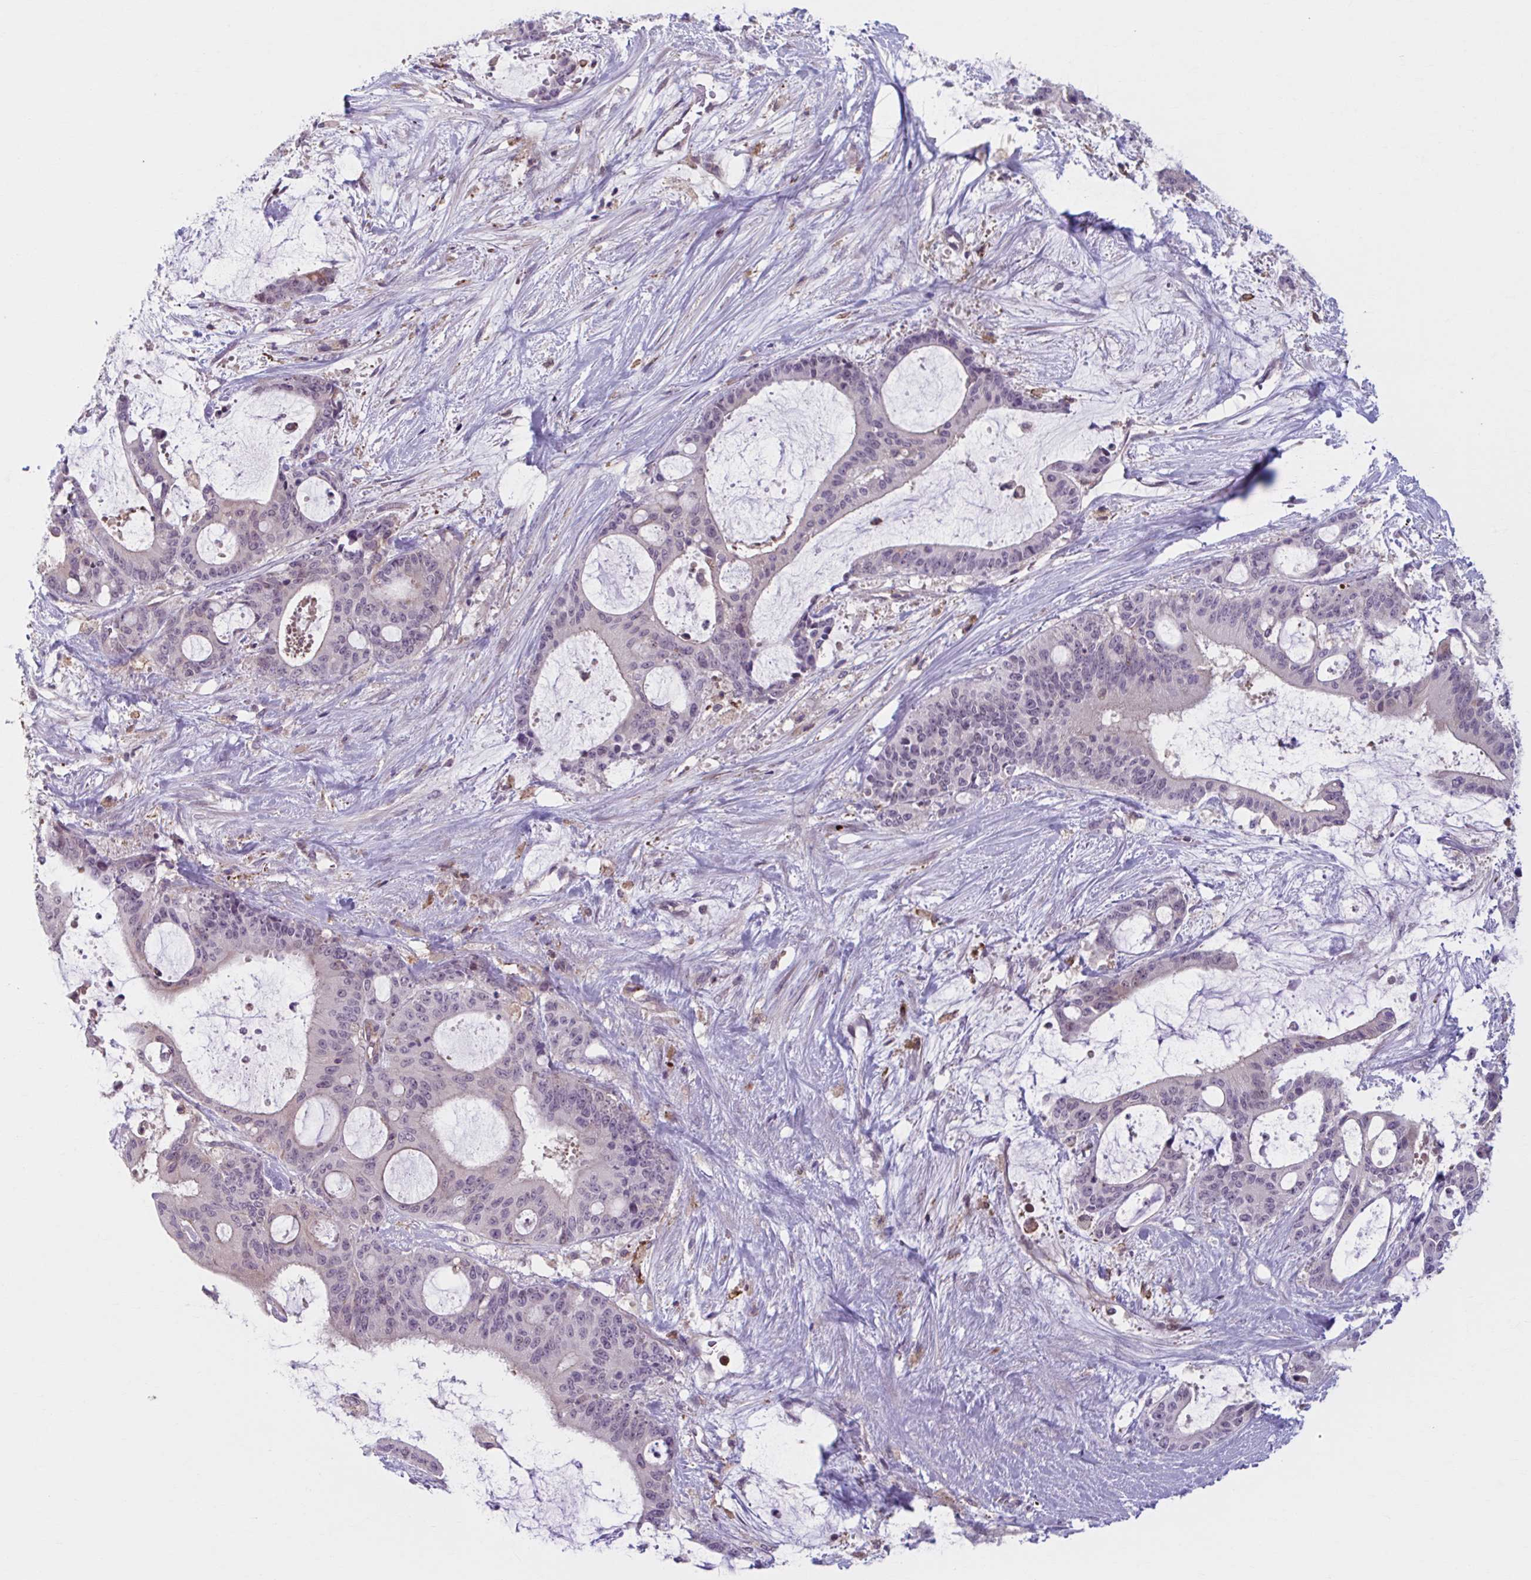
{"staining": {"intensity": "negative", "quantity": "none", "location": "none"}, "tissue": "liver cancer", "cell_type": "Tumor cells", "image_type": "cancer", "snomed": [{"axis": "morphology", "description": "Normal tissue, NOS"}, {"axis": "morphology", "description": "Cholangiocarcinoma"}, {"axis": "topography", "description": "Liver"}, {"axis": "topography", "description": "Peripheral nerve tissue"}], "caption": "This is an IHC photomicrograph of human liver cholangiocarcinoma. There is no expression in tumor cells.", "gene": "ADAT3", "patient": {"sex": "female", "age": 73}}